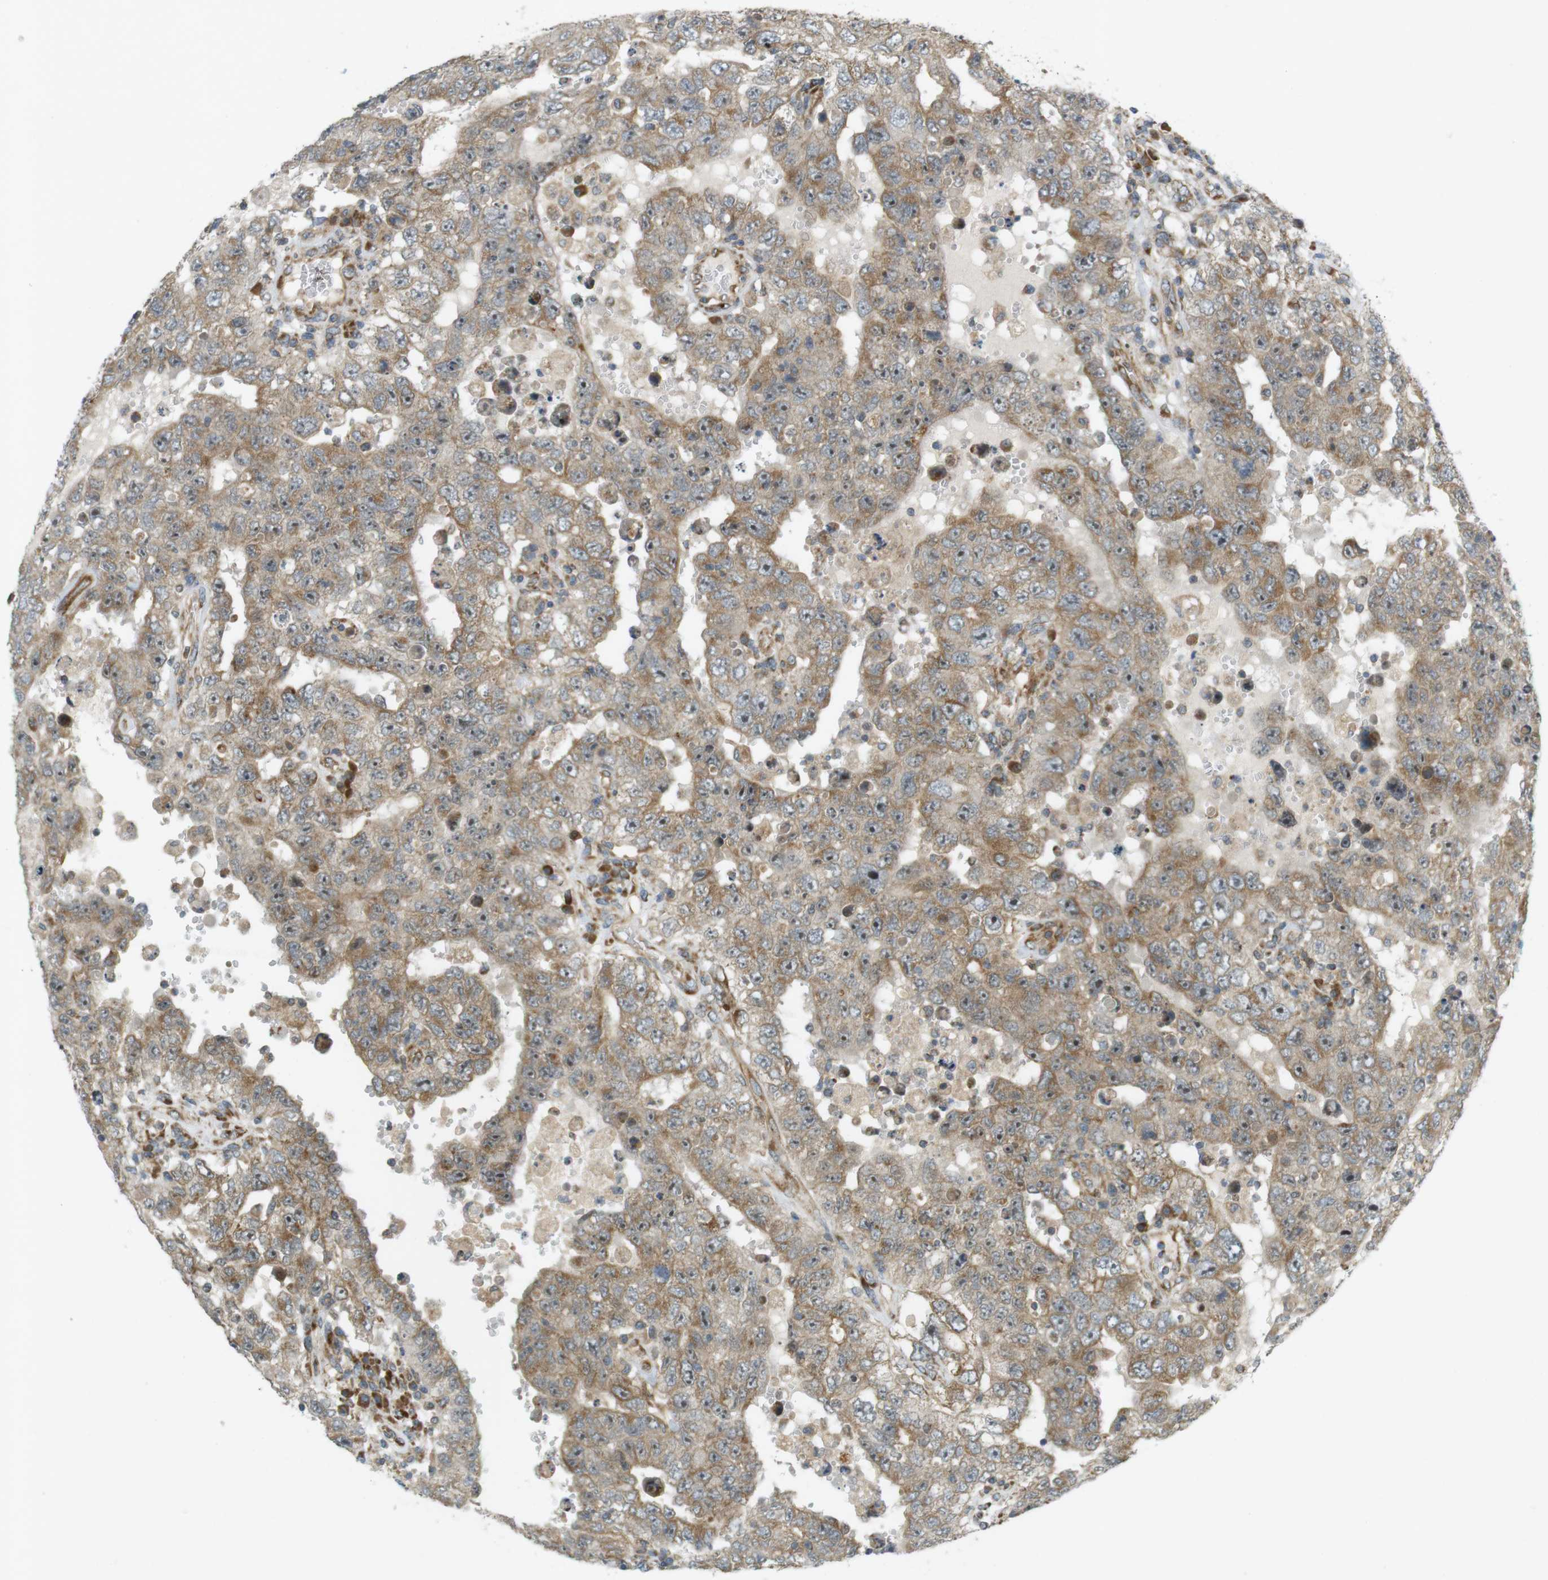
{"staining": {"intensity": "weak", "quantity": ">75%", "location": "cytoplasmic/membranous"}, "tissue": "testis cancer", "cell_type": "Tumor cells", "image_type": "cancer", "snomed": [{"axis": "morphology", "description": "Carcinoma, Embryonal, NOS"}, {"axis": "topography", "description": "Testis"}], "caption": "A high-resolution histopathology image shows immunohistochemistry (IHC) staining of testis cancer, which exhibits weak cytoplasmic/membranous staining in about >75% of tumor cells. Nuclei are stained in blue.", "gene": "SLC41A1", "patient": {"sex": "male", "age": 26}}